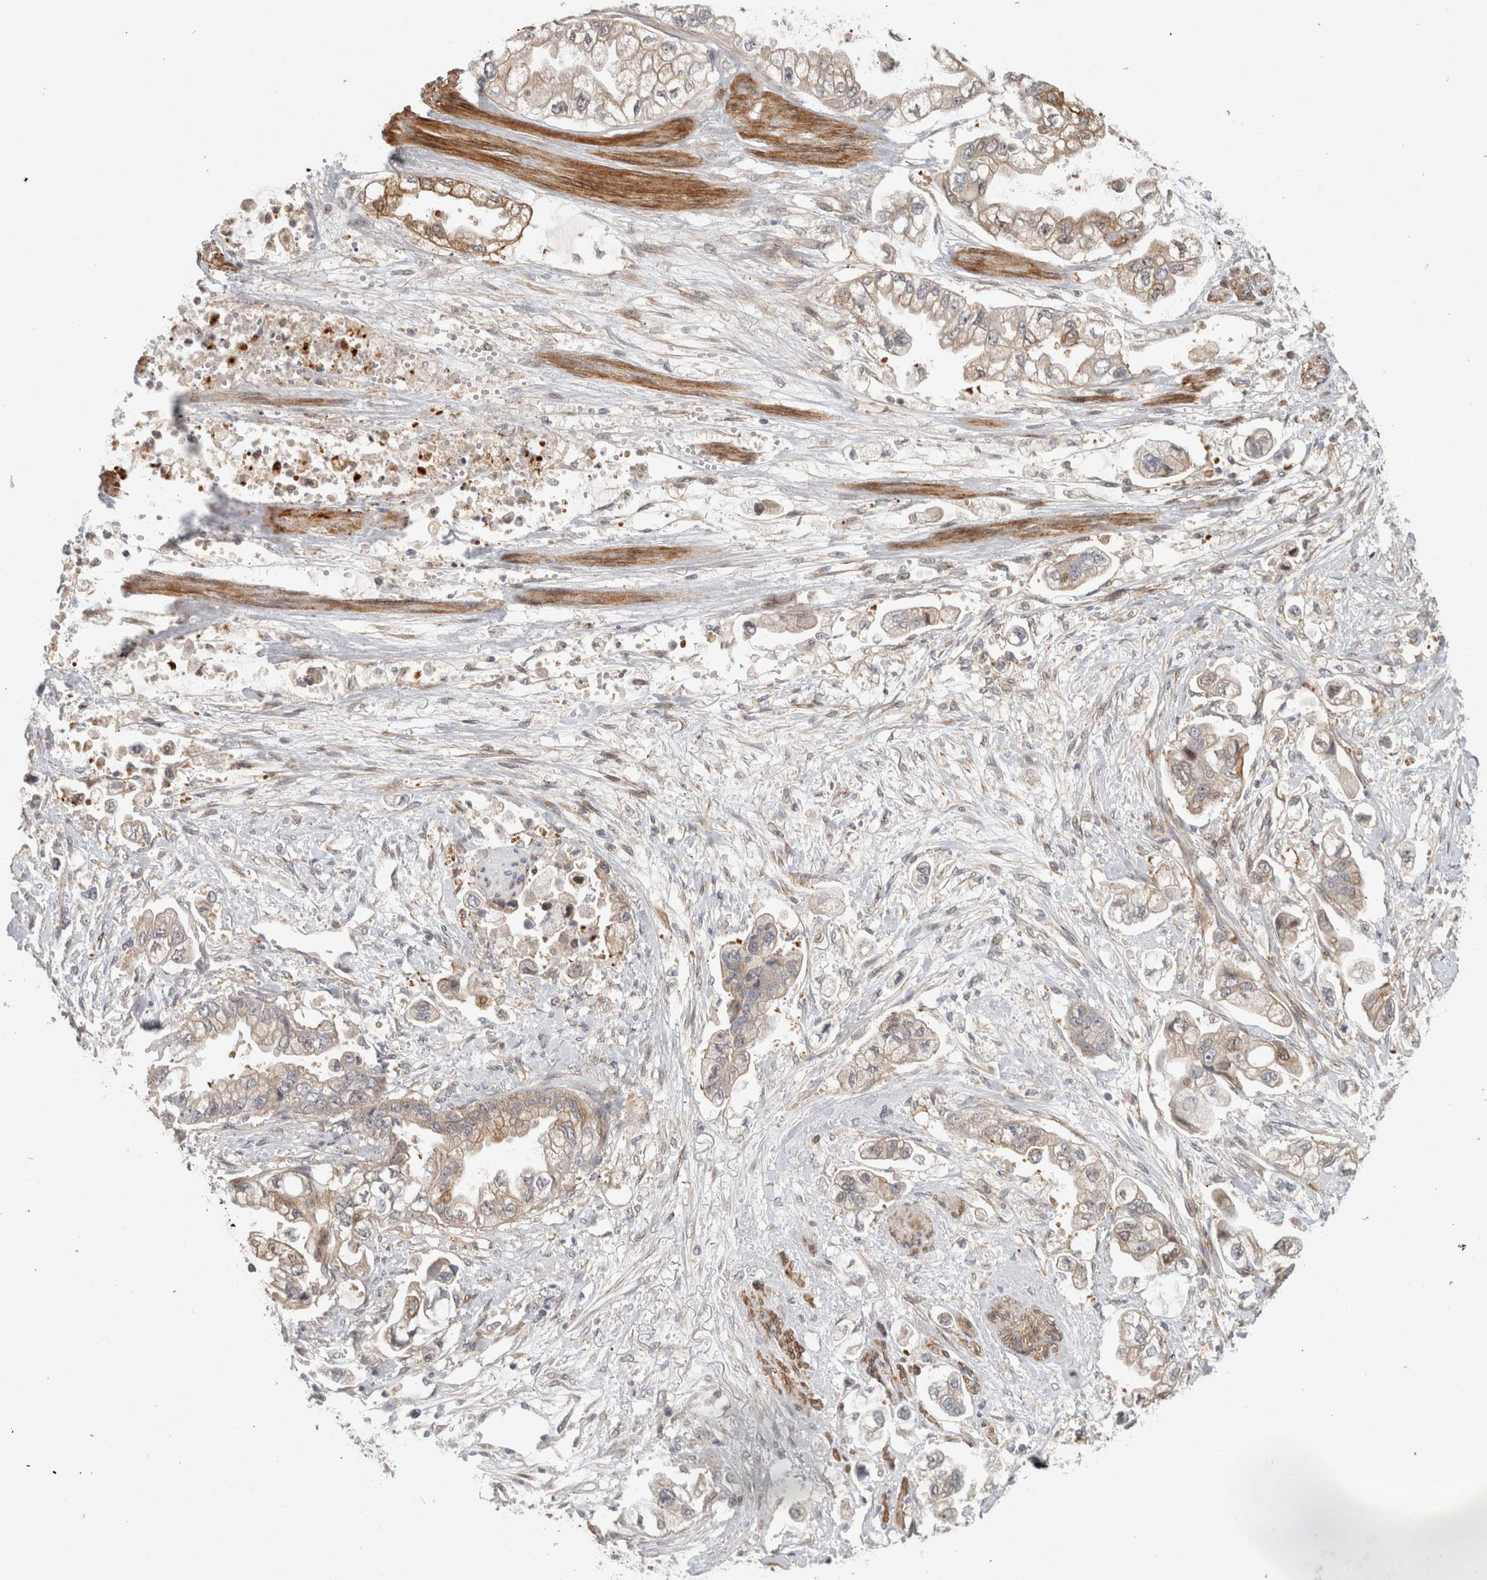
{"staining": {"intensity": "weak", "quantity": "<25%", "location": "cytoplasmic/membranous"}, "tissue": "stomach cancer", "cell_type": "Tumor cells", "image_type": "cancer", "snomed": [{"axis": "morphology", "description": "Adenocarcinoma, NOS"}, {"axis": "topography", "description": "Stomach"}], "caption": "Photomicrograph shows no significant protein positivity in tumor cells of stomach cancer (adenocarcinoma).", "gene": "SIPA1L2", "patient": {"sex": "male", "age": 62}}